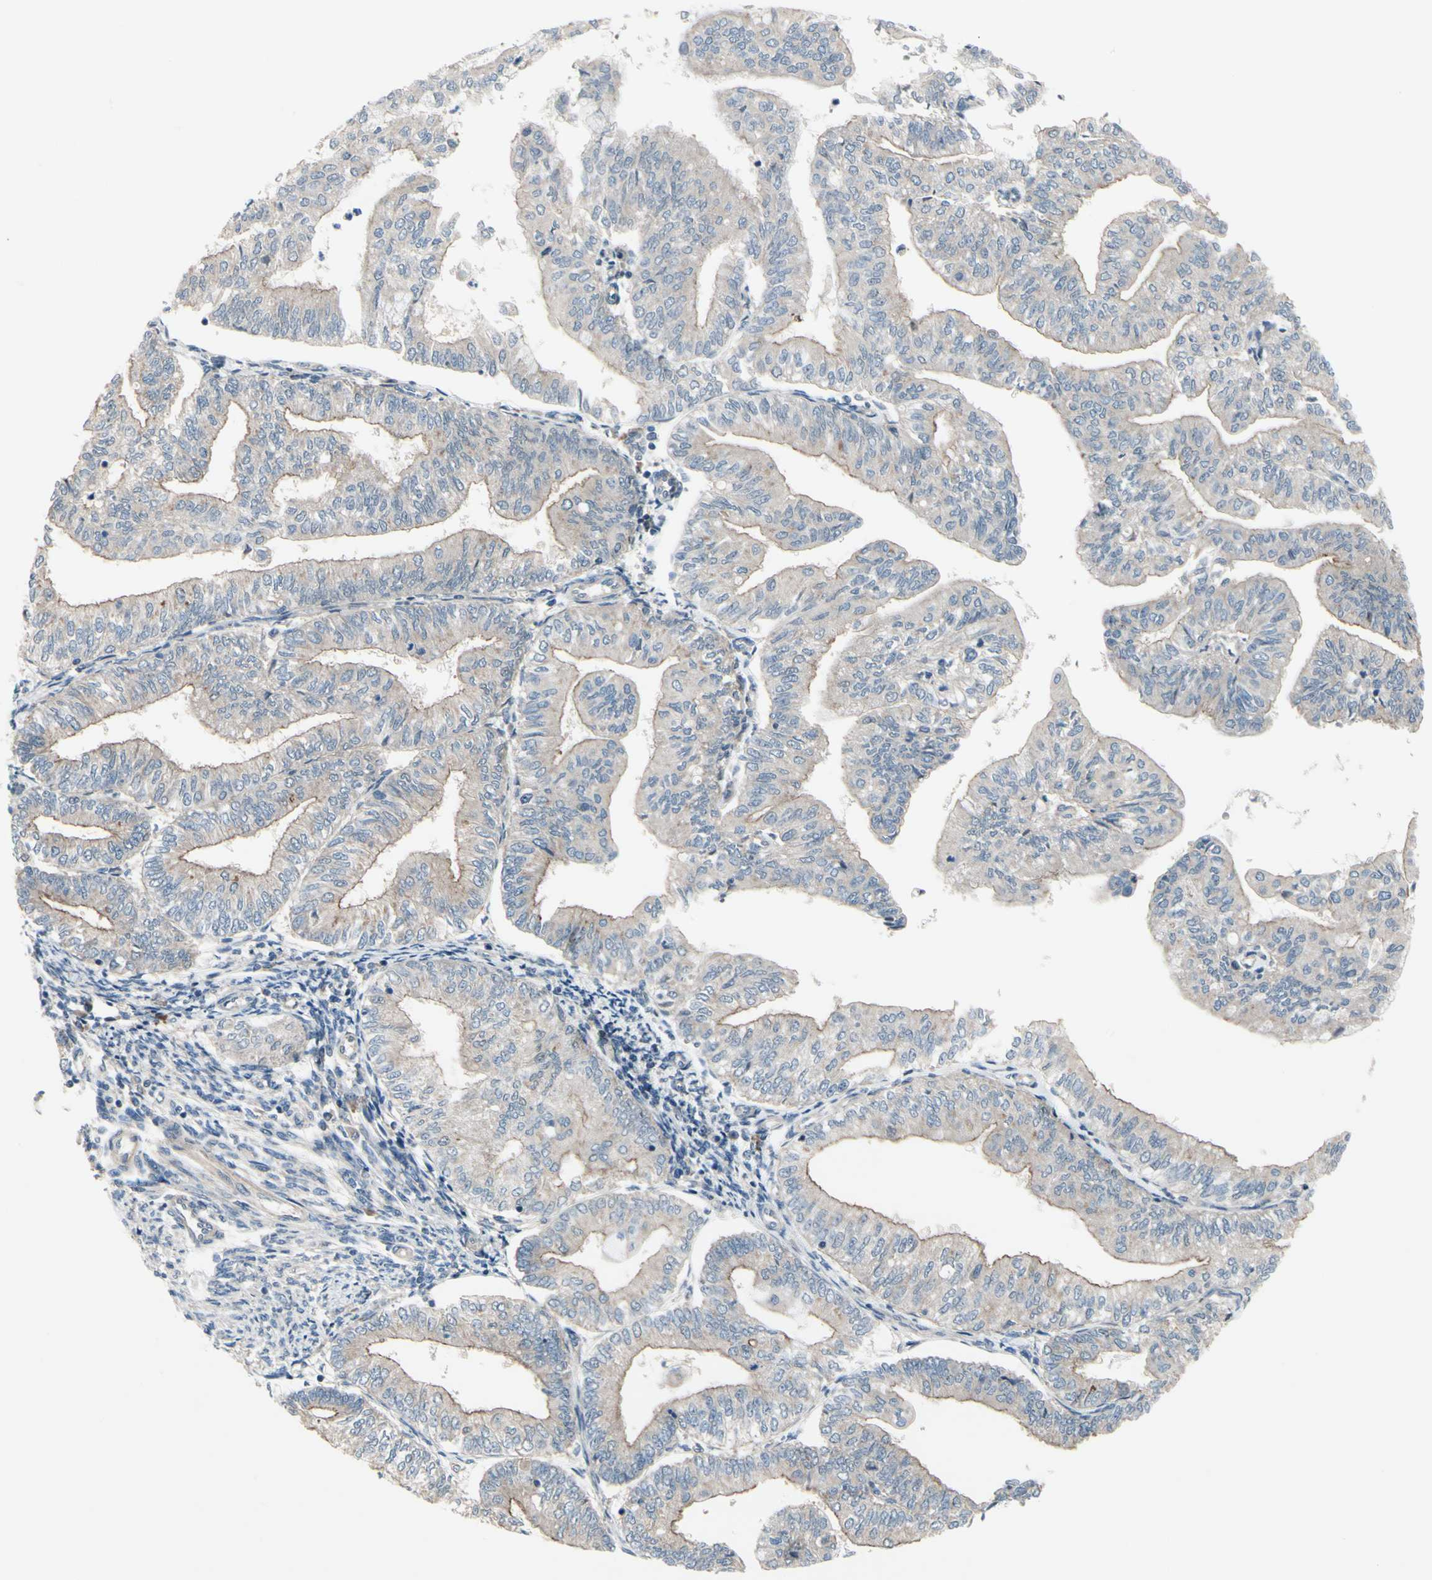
{"staining": {"intensity": "weak", "quantity": "25%-75%", "location": "cytoplasmic/membranous"}, "tissue": "endometrial cancer", "cell_type": "Tumor cells", "image_type": "cancer", "snomed": [{"axis": "morphology", "description": "Adenocarcinoma, NOS"}, {"axis": "topography", "description": "Endometrium"}], "caption": "Human endometrial cancer (adenocarcinoma) stained for a protein (brown) displays weak cytoplasmic/membranous positive expression in approximately 25%-75% of tumor cells.", "gene": "ICAM5", "patient": {"sex": "female", "age": 59}}